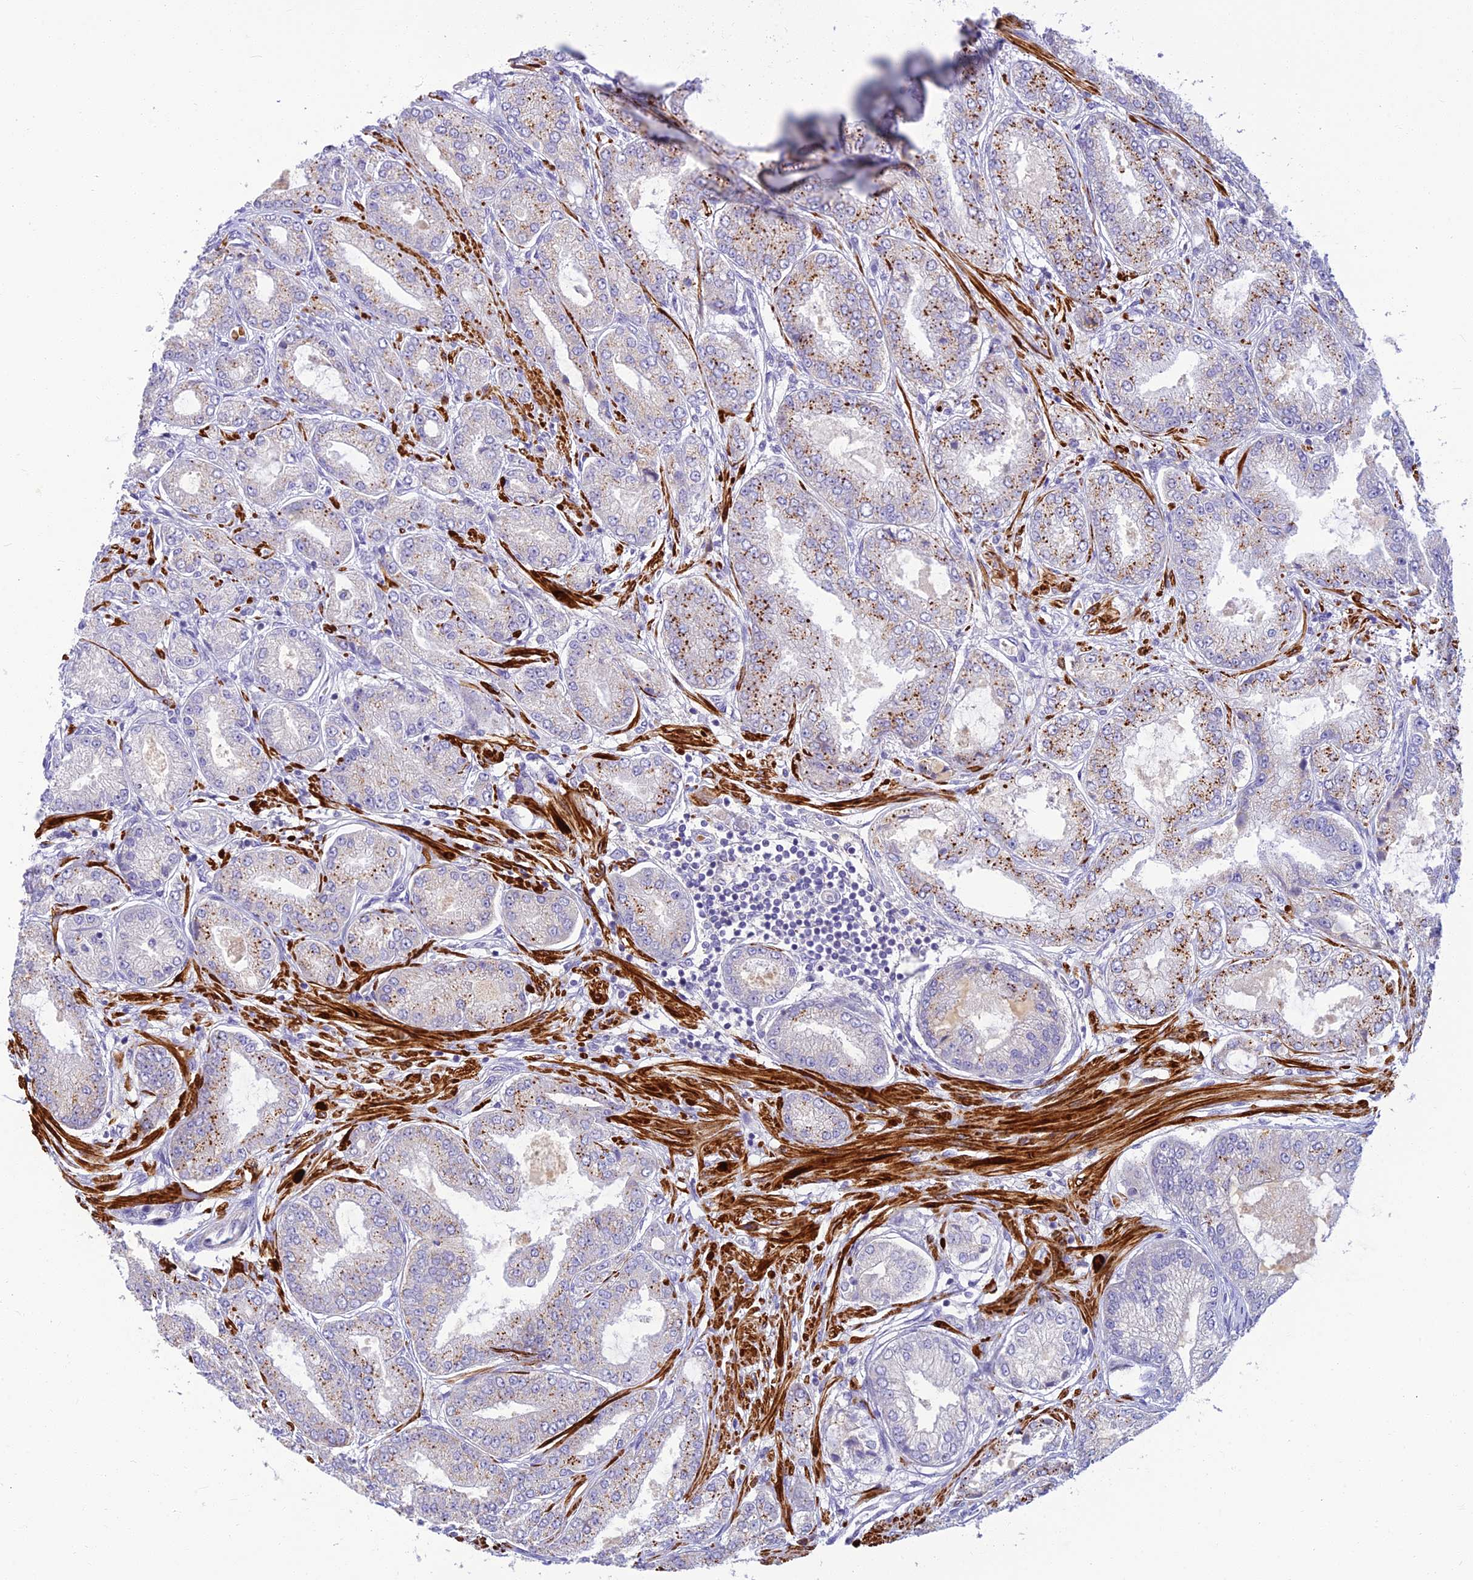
{"staining": {"intensity": "moderate", "quantity": "25%-75%", "location": "cytoplasmic/membranous"}, "tissue": "prostate cancer", "cell_type": "Tumor cells", "image_type": "cancer", "snomed": [{"axis": "morphology", "description": "Adenocarcinoma, High grade"}, {"axis": "topography", "description": "Prostate"}], "caption": "Immunohistochemistry (IHC) histopathology image of human prostate adenocarcinoma (high-grade) stained for a protein (brown), which demonstrates medium levels of moderate cytoplasmic/membranous expression in approximately 25%-75% of tumor cells.", "gene": "CLIP4", "patient": {"sex": "male", "age": 71}}